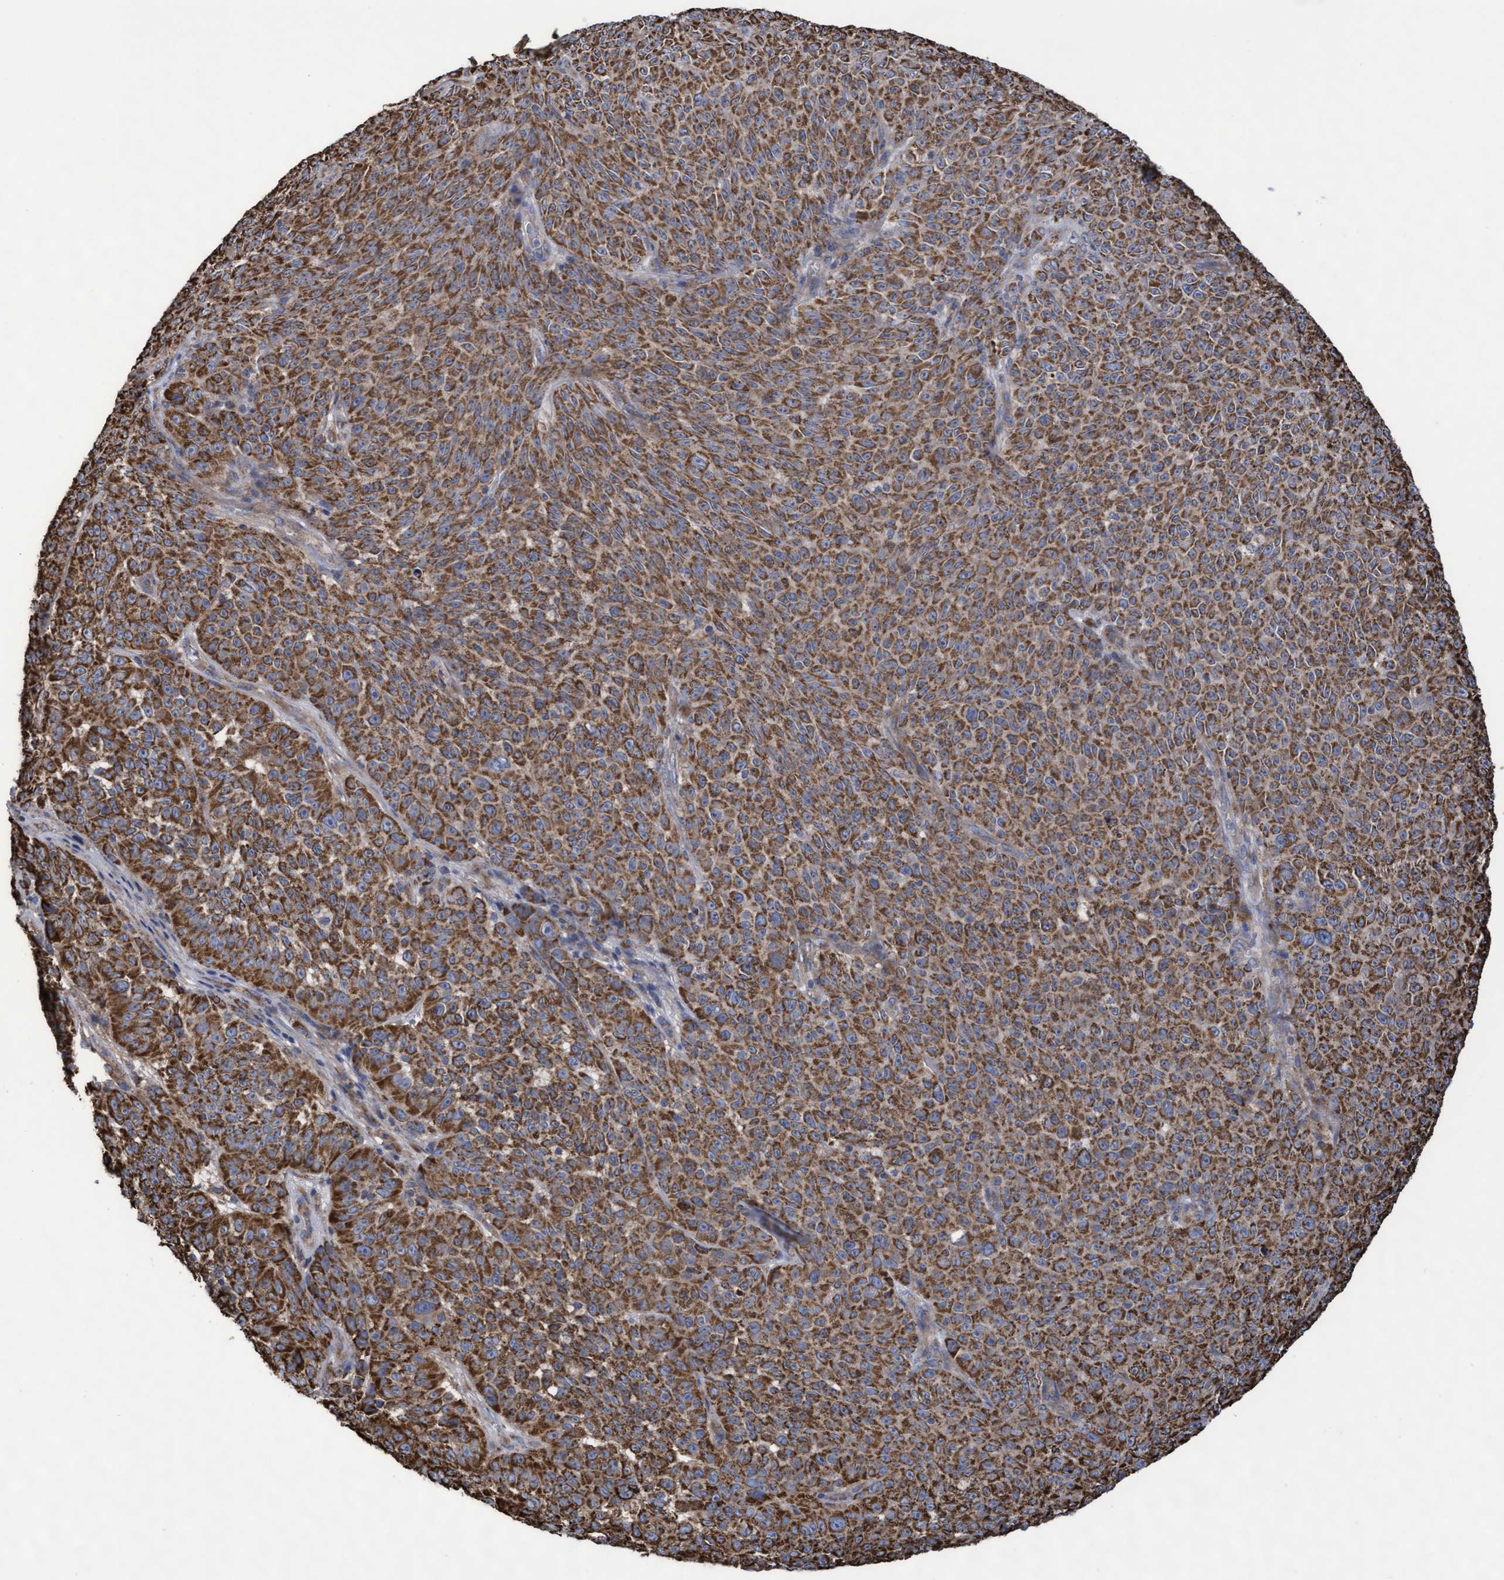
{"staining": {"intensity": "strong", "quantity": ">75%", "location": "cytoplasmic/membranous"}, "tissue": "melanoma", "cell_type": "Tumor cells", "image_type": "cancer", "snomed": [{"axis": "morphology", "description": "Malignant melanoma, NOS"}, {"axis": "topography", "description": "Skin"}], "caption": "Protein expression analysis of melanoma shows strong cytoplasmic/membranous positivity in about >75% of tumor cells.", "gene": "COBL", "patient": {"sex": "female", "age": 82}}